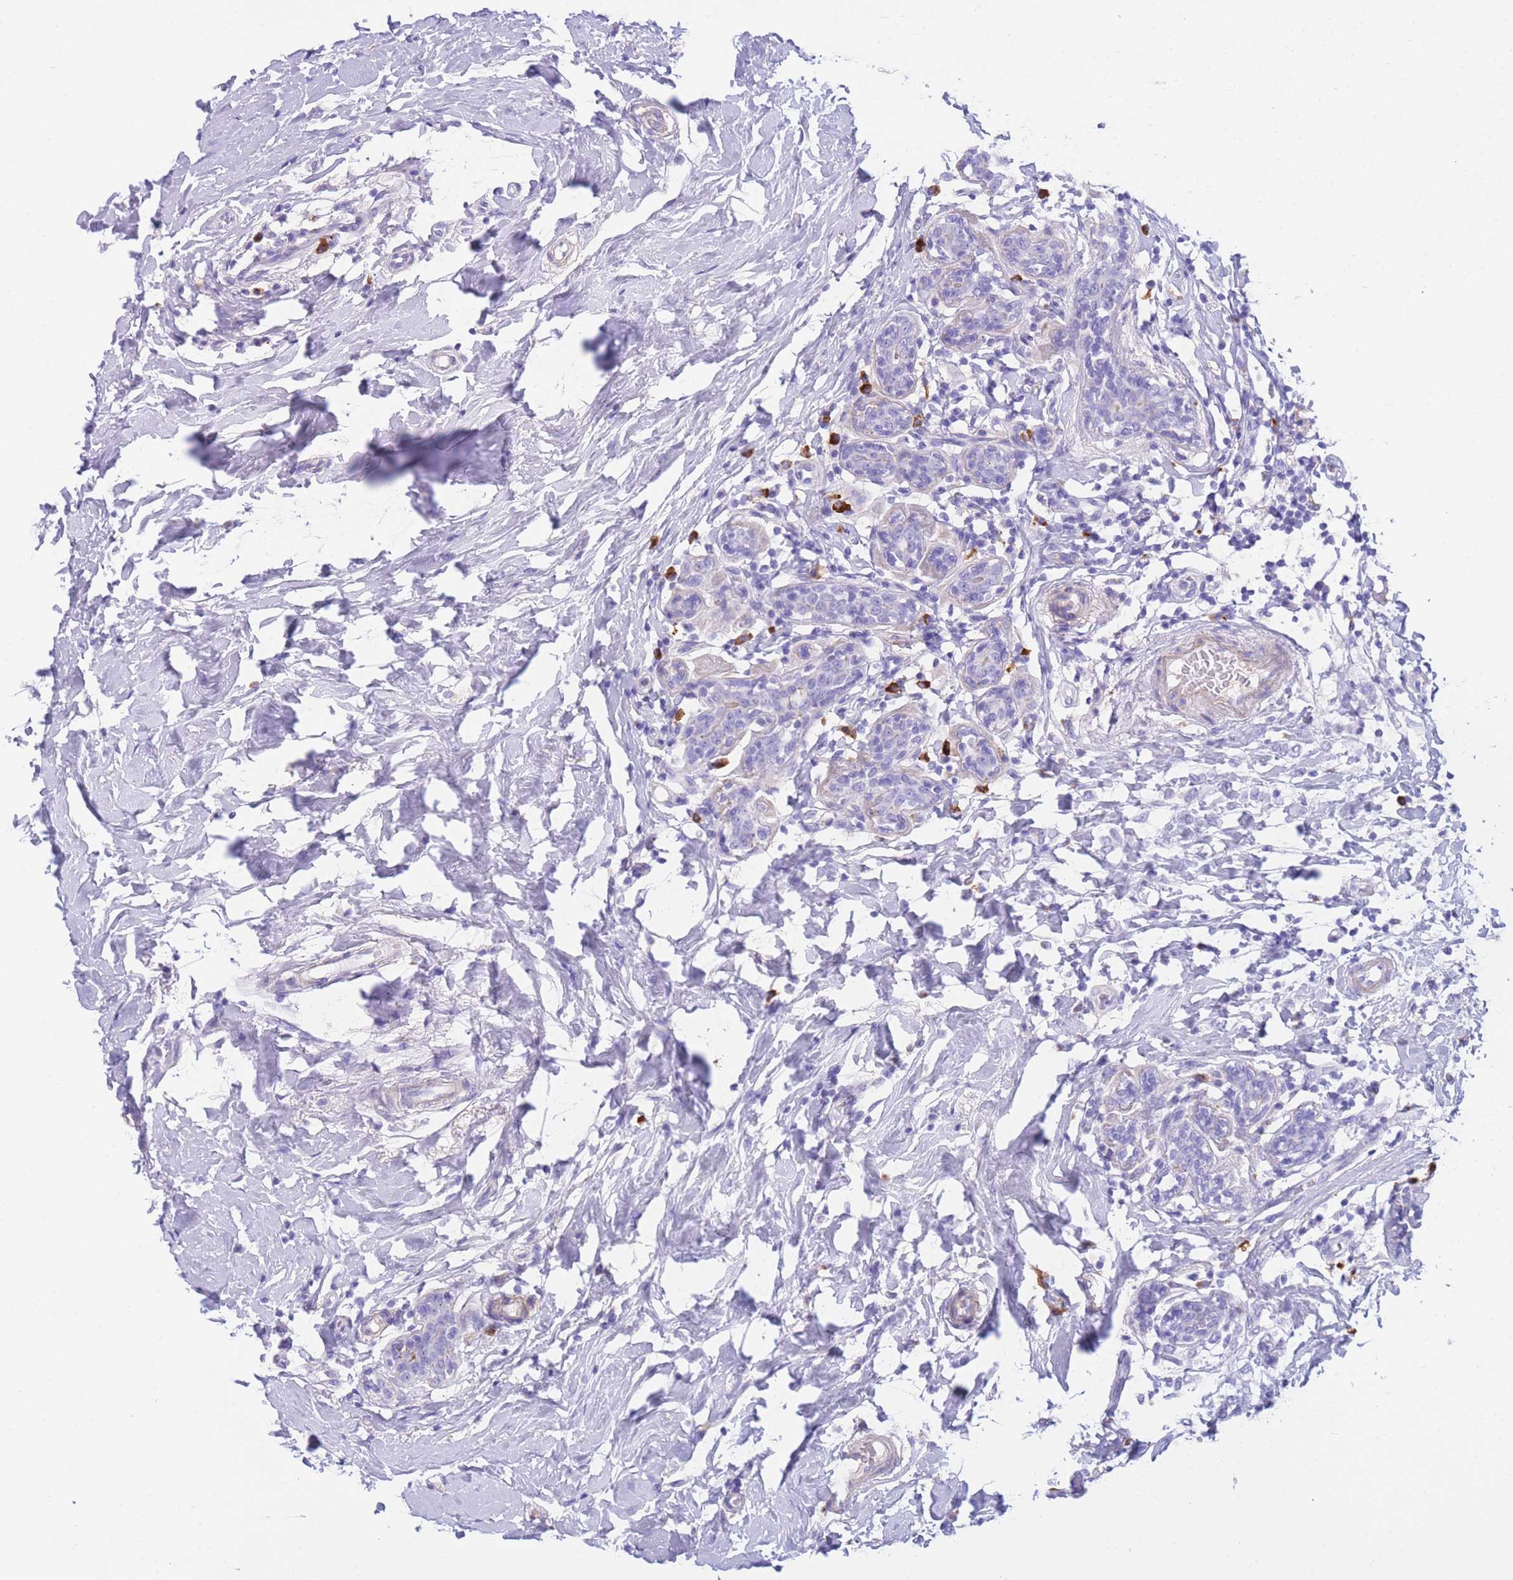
{"staining": {"intensity": "negative", "quantity": "none", "location": "none"}, "tissue": "breast cancer", "cell_type": "Tumor cells", "image_type": "cancer", "snomed": [{"axis": "morphology", "description": "Normal tissue, NOS"}, {"axis": "morphology", "description": "Lobular carcinoma"}, {"axis": "topography", "description": "Breast"}], "caption": "Lobular carcinoma (breast) stained for a protein using immunohistochemistry exhibits no staining tumor cells.", "gene": "PLBD1", "patient": {"sex": "female", "age": 47}}